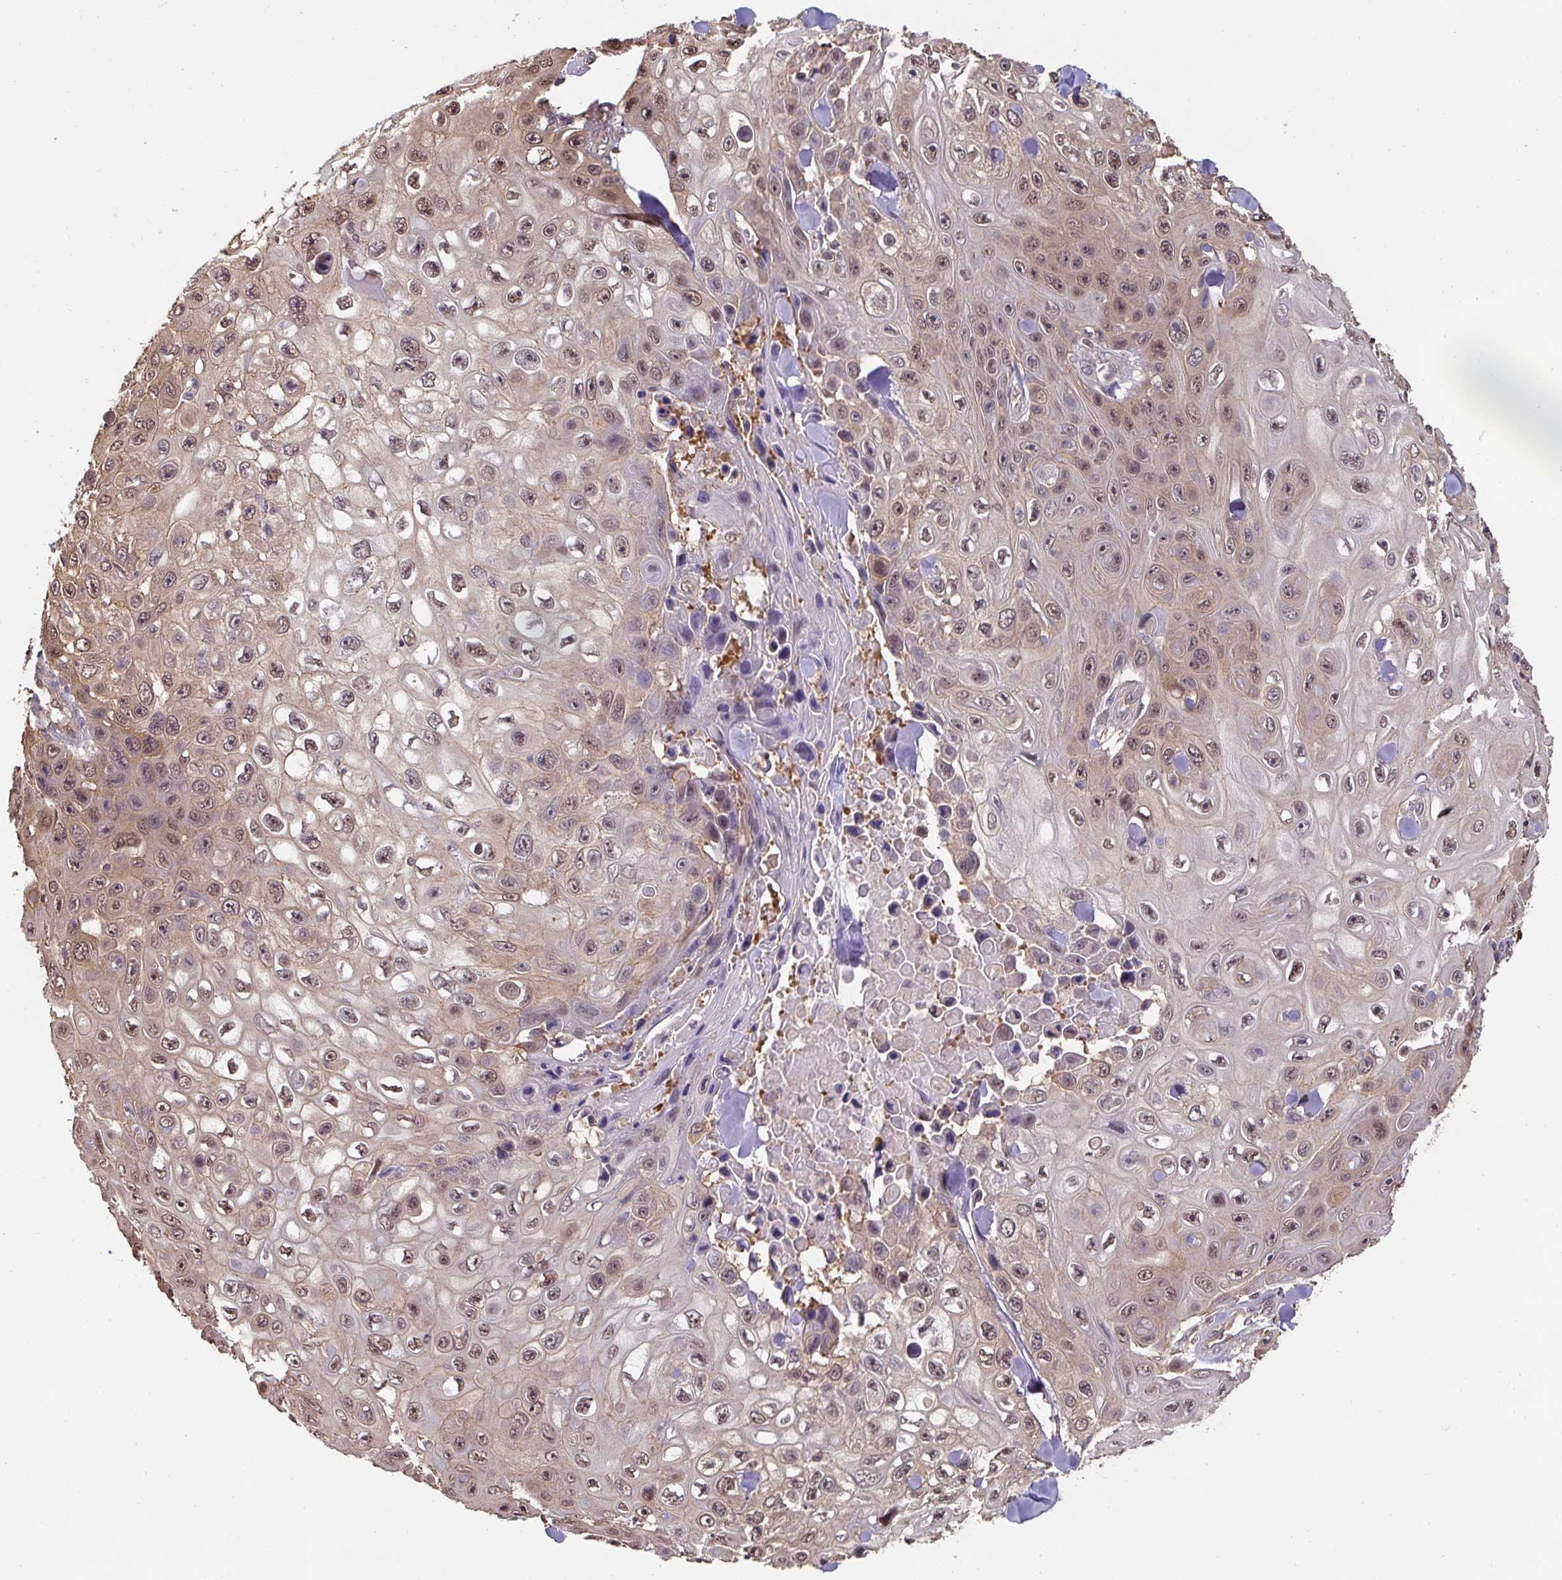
{"staining": {"intensity": "weak", "quantity": ">75%", "location": "cytoplasmic/membranous,nuclear"}, "tissue": "skin cancer", "cell_type": "Tumor cells", "image_type": "cancer", "snomed": [{"axis": "morphology", "description": "Squamous cell carcinoma, NOS"}, {"axis": "topography", "description": "Skin"}], "caption": "Protein positivity by immunohistochemistry (IHC) displays weak cytoplasmic/membranous and nuclear positivity in approximately >75% of tumor cells in skin cancer (squamous cell carcinoma). (DAB IHC, brown staining for protein, blue staining for nuclei).", "gene": "ST13", "patient": {"sex": "male", "age": 82}}